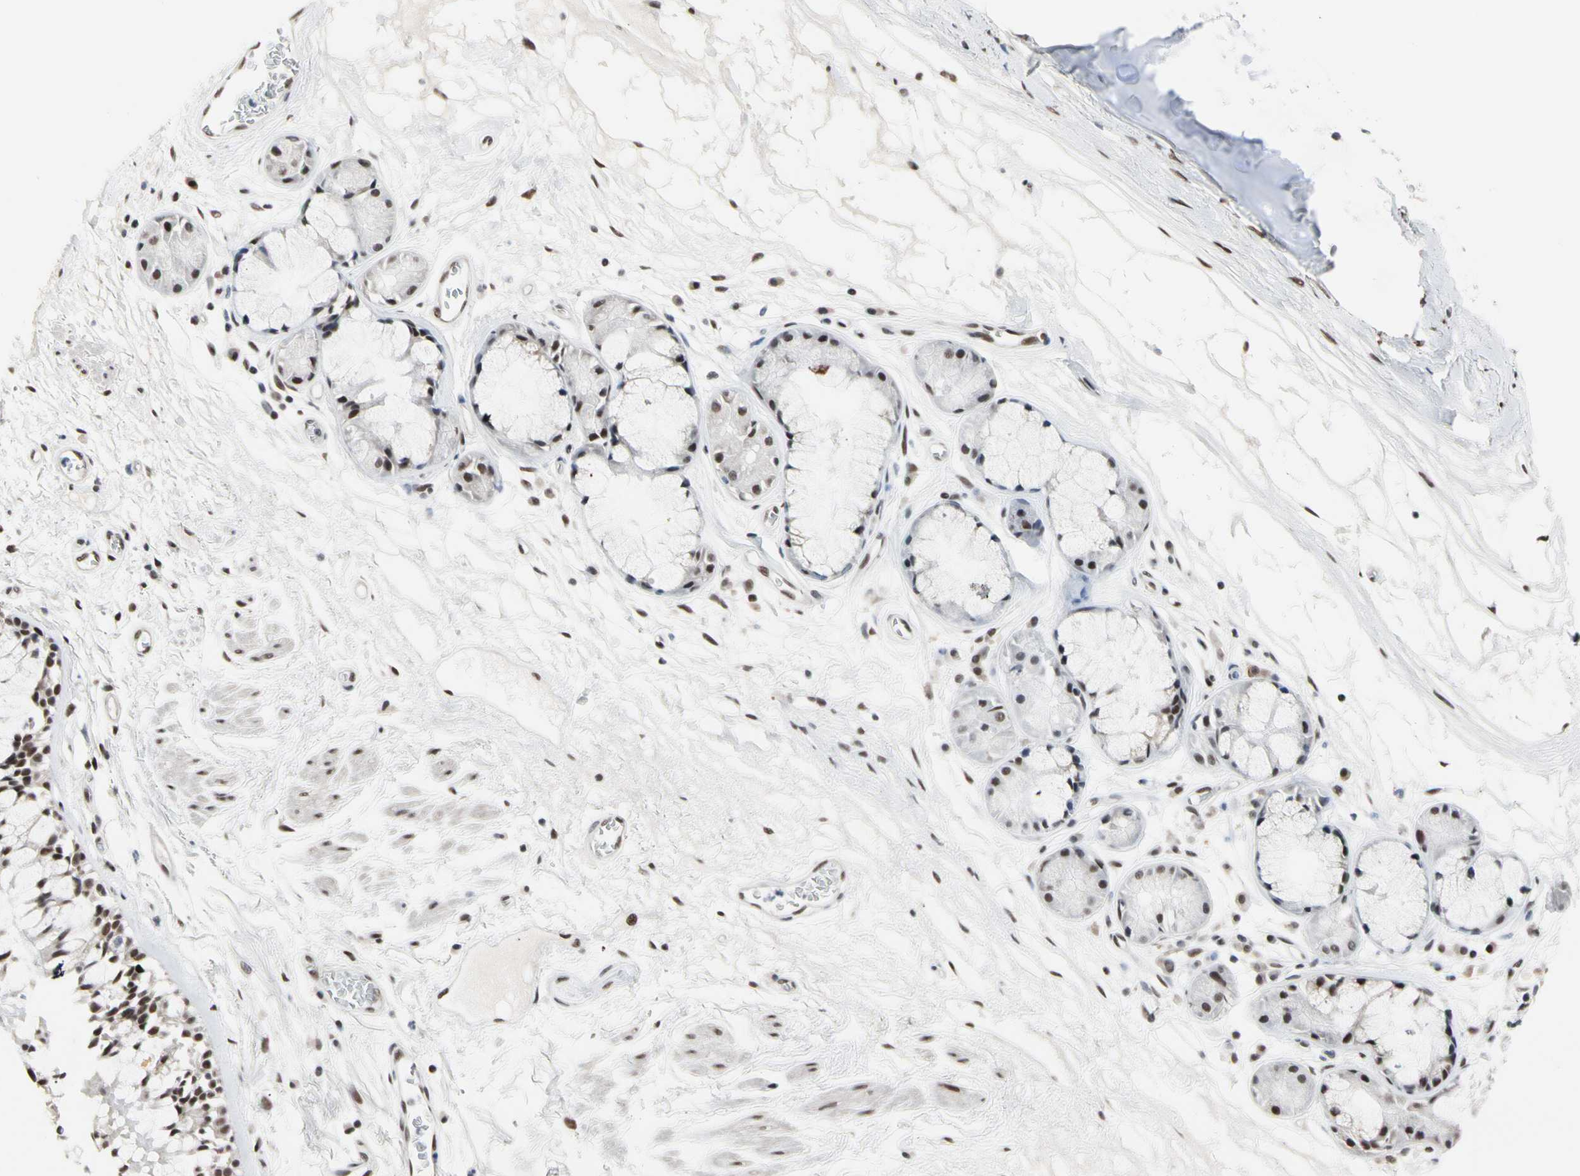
{"staining": {"intensity": "moderate", "quantity": ">75%", "location": "nuclear"}, "tissue": "bronchus", "cell_type": "Respiratory epithelial cells", "image_type": "normal", "snomed": [{"axis": "morphology", "description": "Normal tissue, NOS"}, {"axis": "topography", "description": "Bronchus"}], "caption": "Immunohistochemical staining of unremarkable human bronchus shows >75% levels of moderate nuclear protein staining in about >75% of respiratory epithelial cells. Nuclei are stained in blue.", "gene": "FAM98B", "patient": {"sex": "male", "age": 66}}